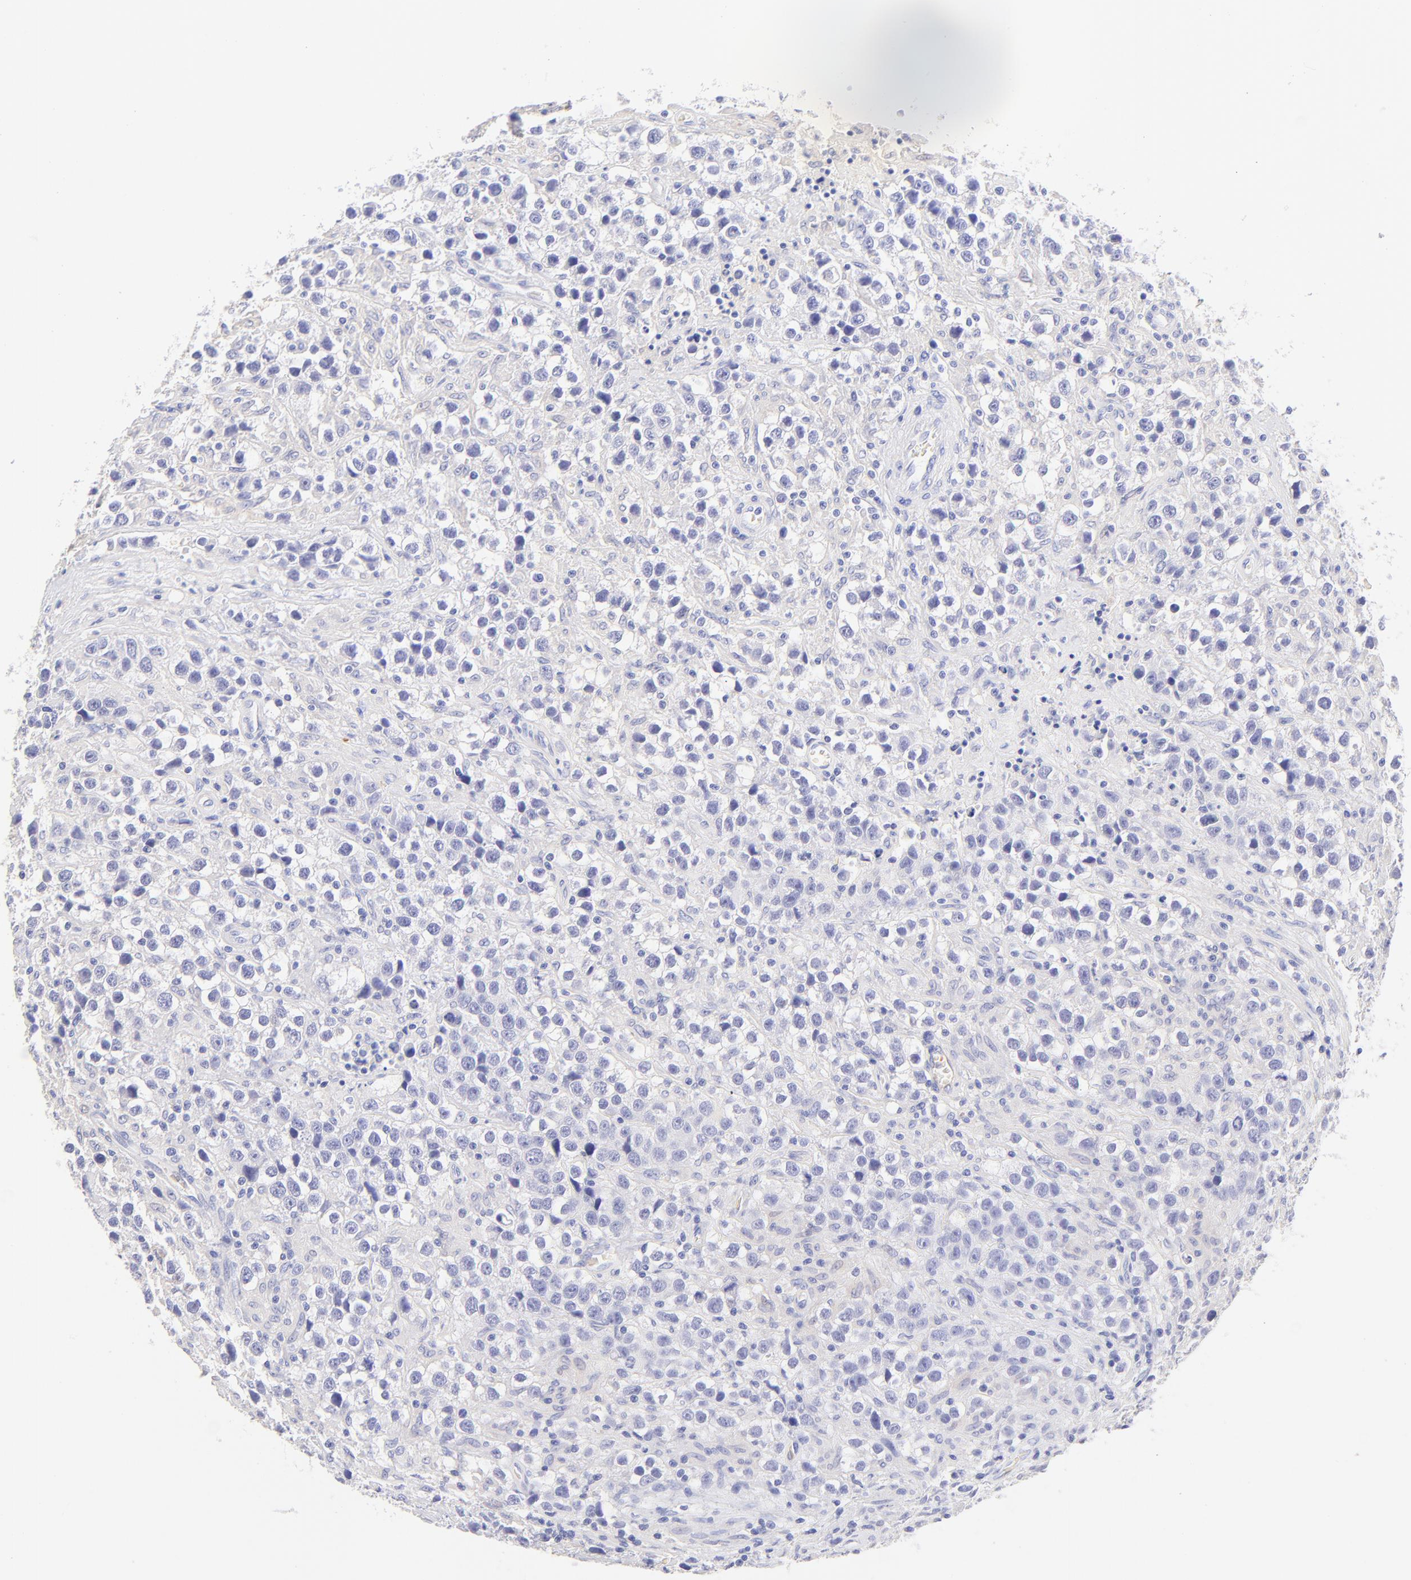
{"staining": {"intensity": "negative", "quantity": "none", "location": "none"}, "tissue": "testis cancer", "cell_type": "Tumor cells", "image_type": "cancer", "snomed": [{"axis": "morphology", "description": "Seminoma, NOS"}, {"axis": "topography", "description": "Testis"}], "caption": "Protein analysis of testis cancer demonstrates no significant positivity in tumor cells.", "gene": "FRMPD3", "patient": {"sex": "male", "age": 43}}